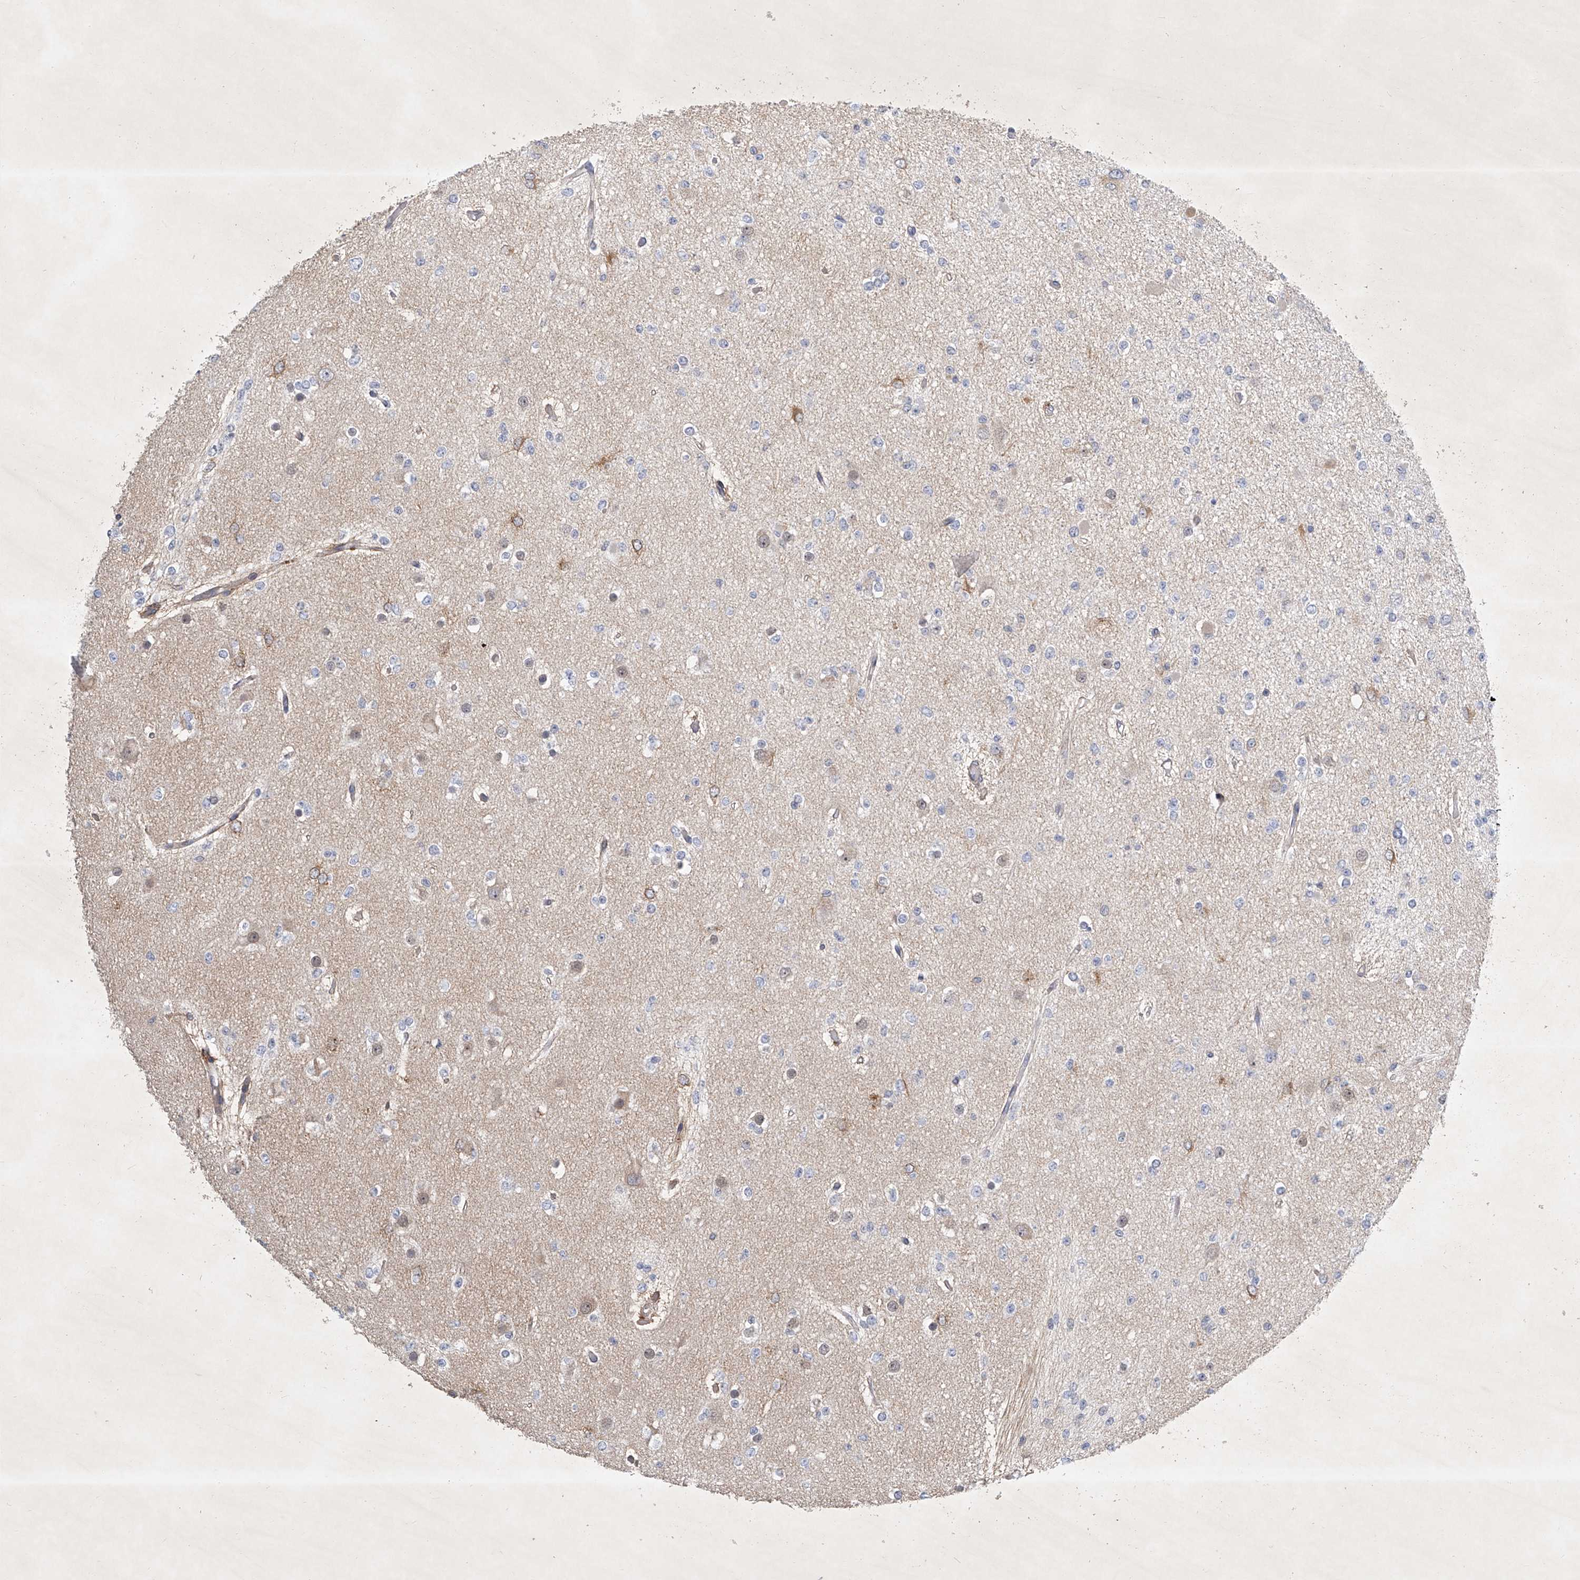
{"staining": {"intensity": "negative", "quantity": "none", "location": "none"}, "tissue": "glioma", "cell_type": "Tumor cells", "image_type": "cancer", "snomed": [{"axis": "morphology", "description": "Glioma, malignant, Low grade"}, {"axis": "topography", "description": "Brain"}], "caption": "Immunohistochemistry photomicrograph of human glioma stained for a protein (brown), which demonstrates no positivity in tumor cells. (DAB immunohistochemistry visualized using brightfield microscopy, high magnification).", "gene": "CARMIL1", "patient": {"sex": "female", "age": 22}}